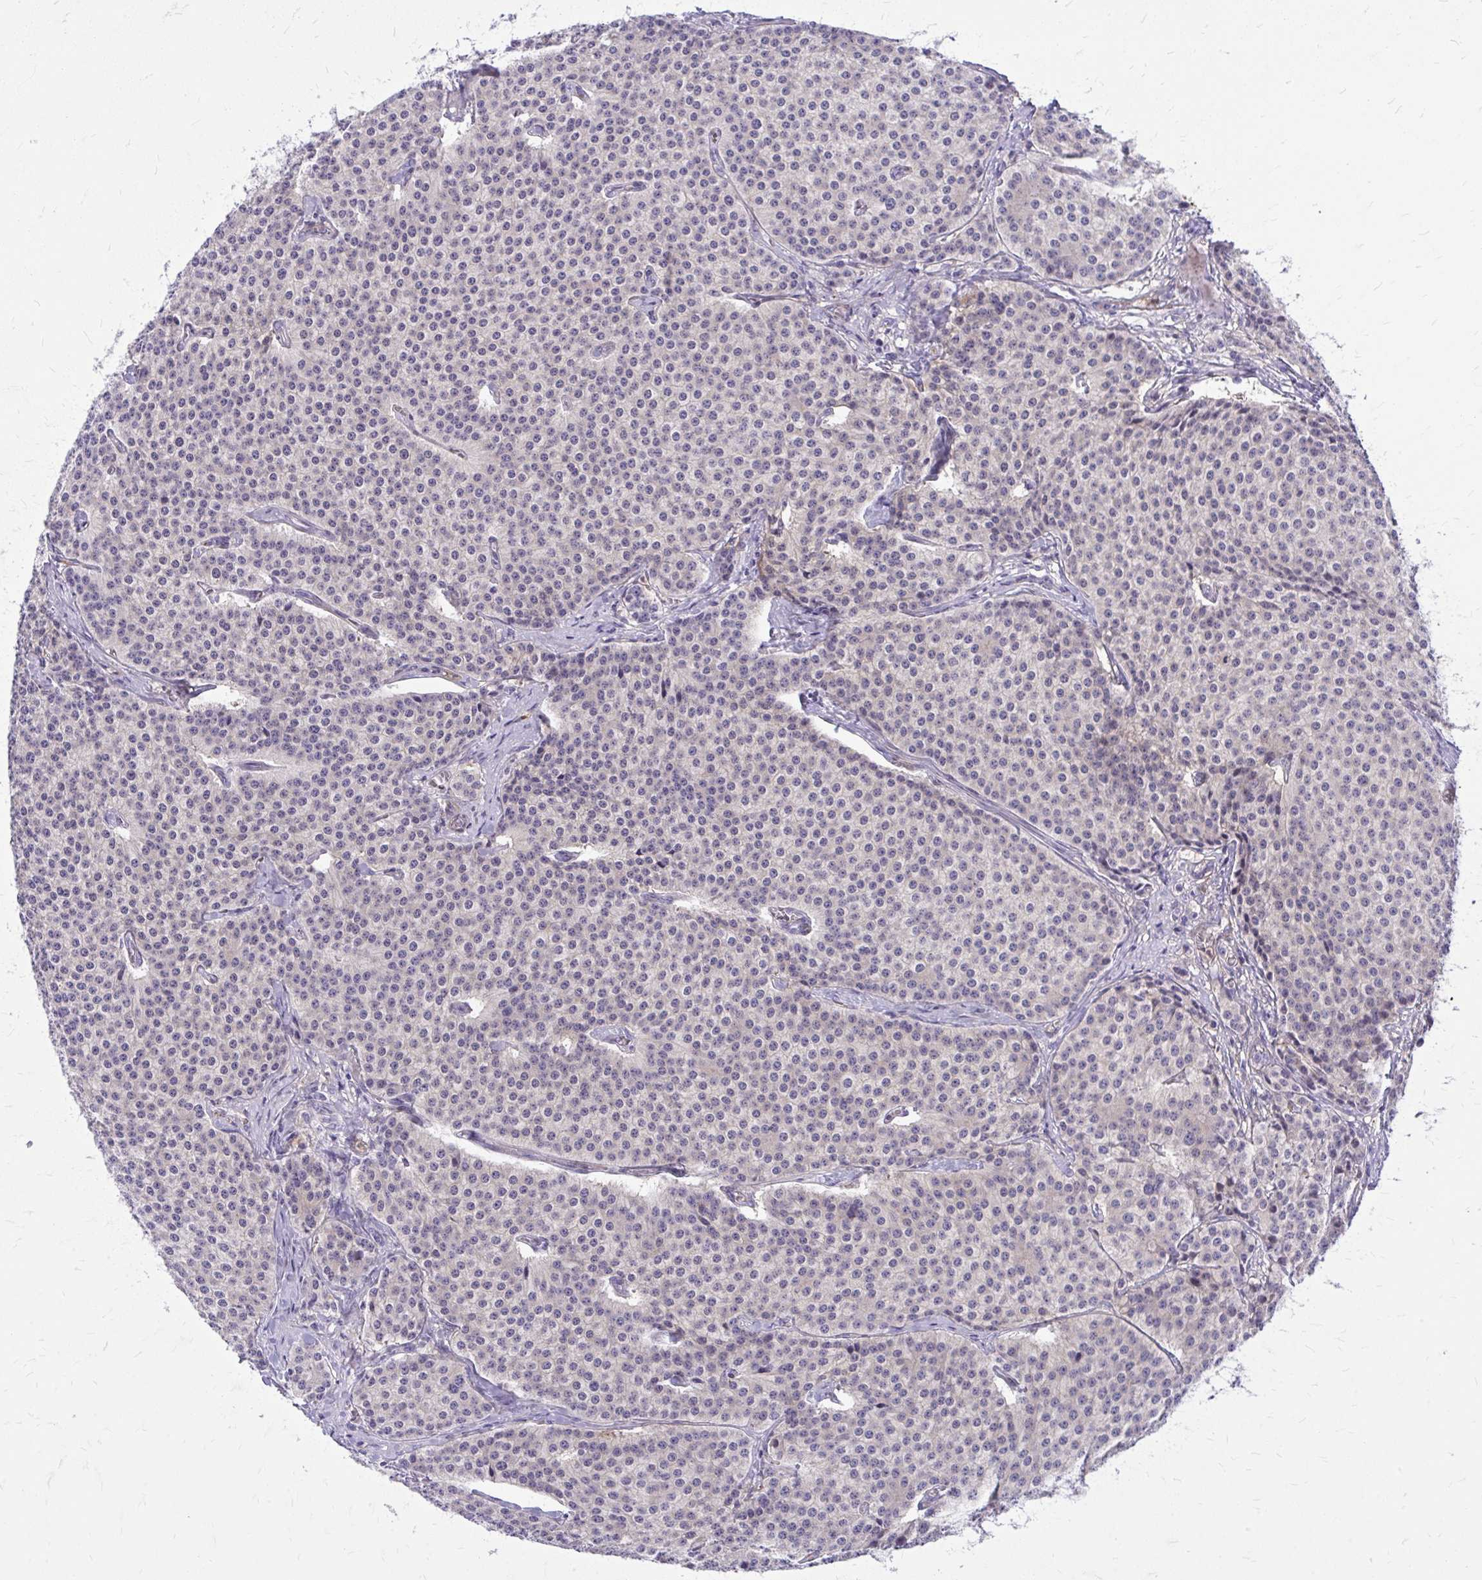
{"staining": {"intensity": "negative", "quantity": "none", "location": "none"}, "tissue": "carcinoid", "cell_type": "Tumor cells", "image_type": "cancer", "snomed": [{"axis": "morphology", "description": "Carcinoid, malignant, NOS"}, {"axis": "topography", "description": "Small intestine"}], "caption": "Immunohistochemical staining of human carcinoid (malignant) shows no significant expression in tumor cells.", "gene": "ADAMTSL1", "patient": {"sex": "female", "age": 64}}